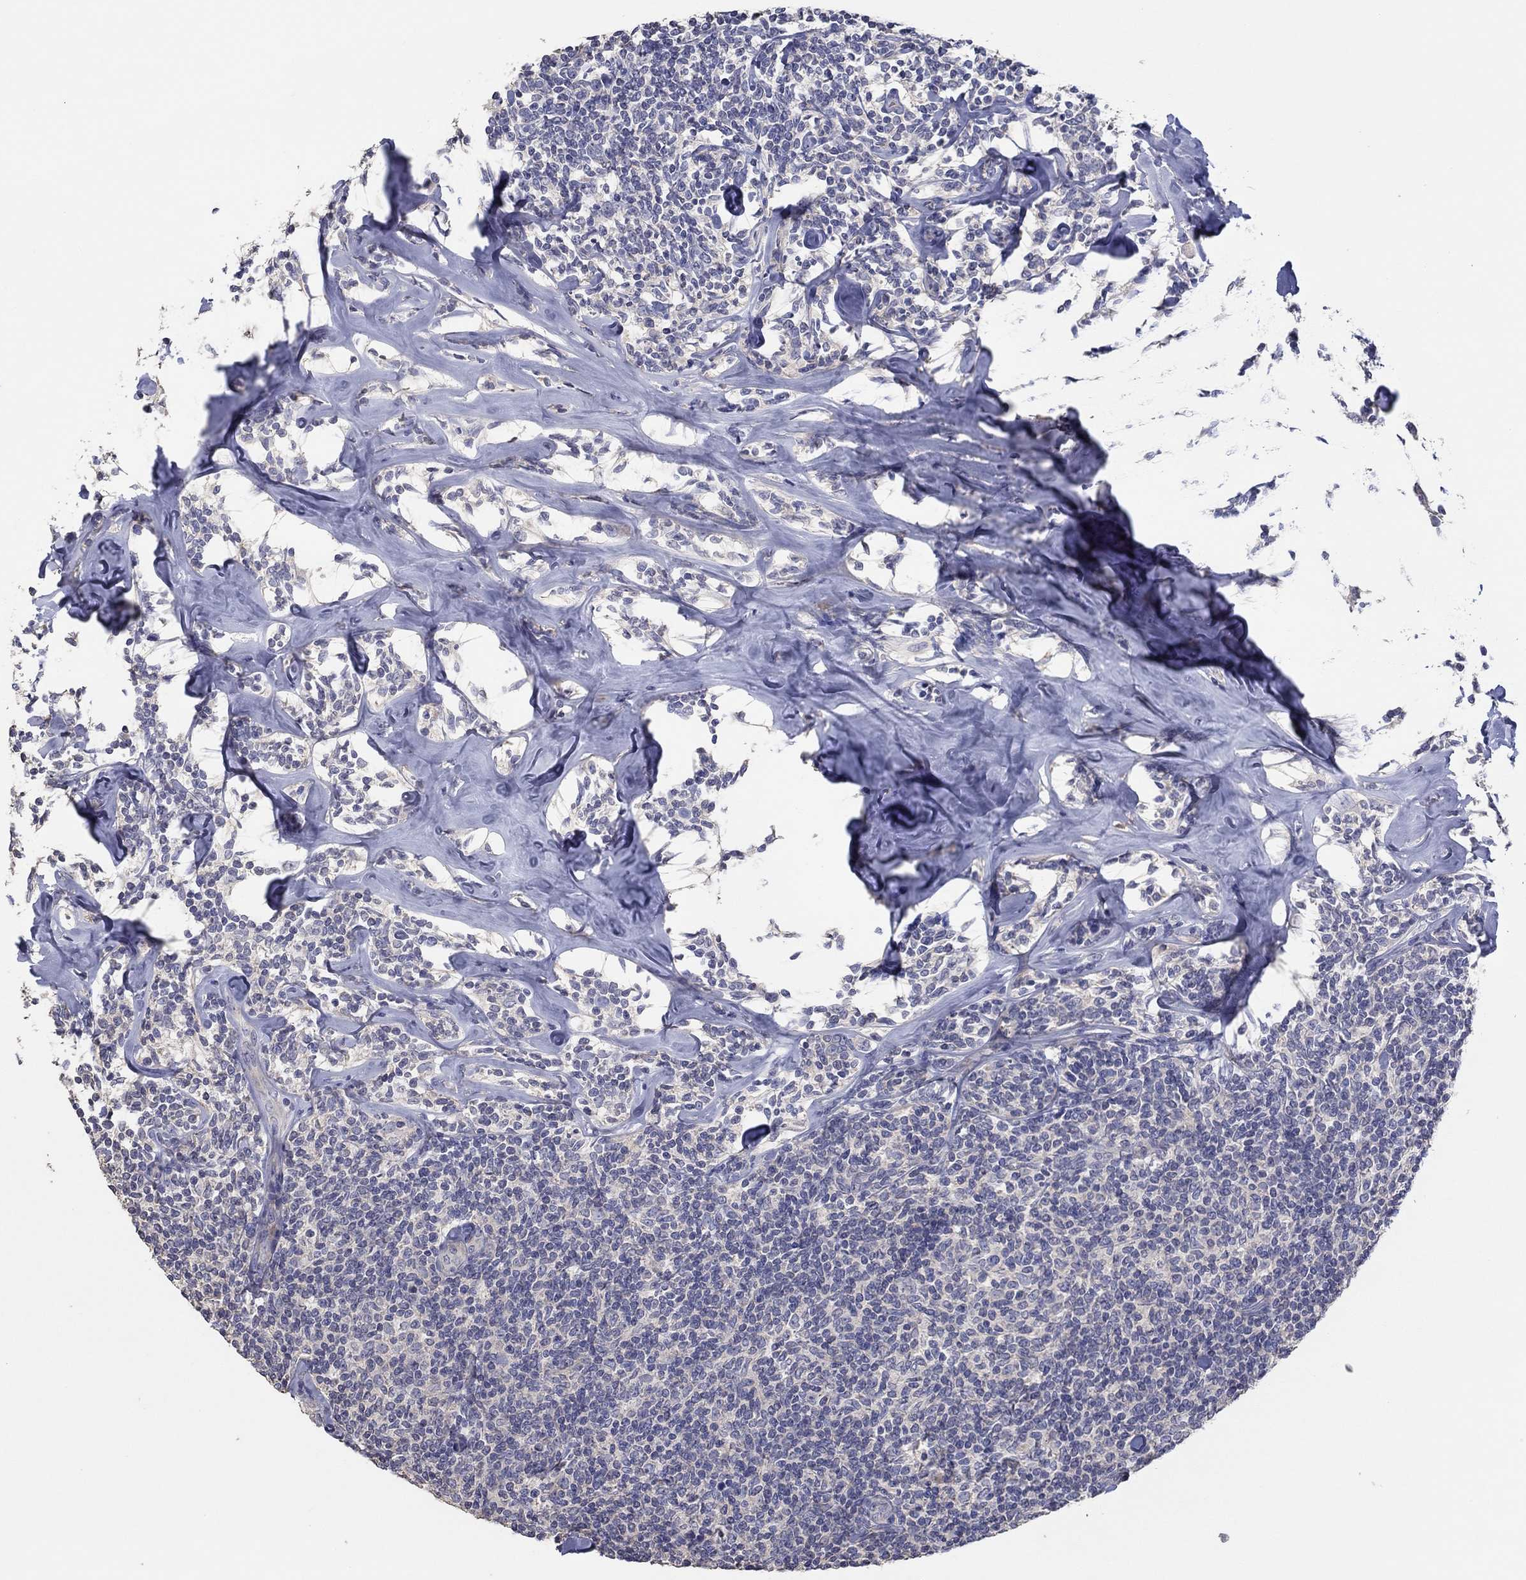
{"staining": {"intensity": "negative", "quantity": "none", "location": "none"}, "tissue": "lymphoma", "cell_type": "Tumor cells", "image_type": "cancer", "snomed": [{"axis": "morphology", "description": "Malignant lymphoma, non-Hodgkin's type, Low grade"}, {"axis": "topography", "description": "Lymph node"}], "caption": "Lymphoma stained for a protein using immunohistochemistry (IHC) displays no expression tumor cells.", "gene": "DOCK3", "patient": {"sex": "female", "age": 56}}